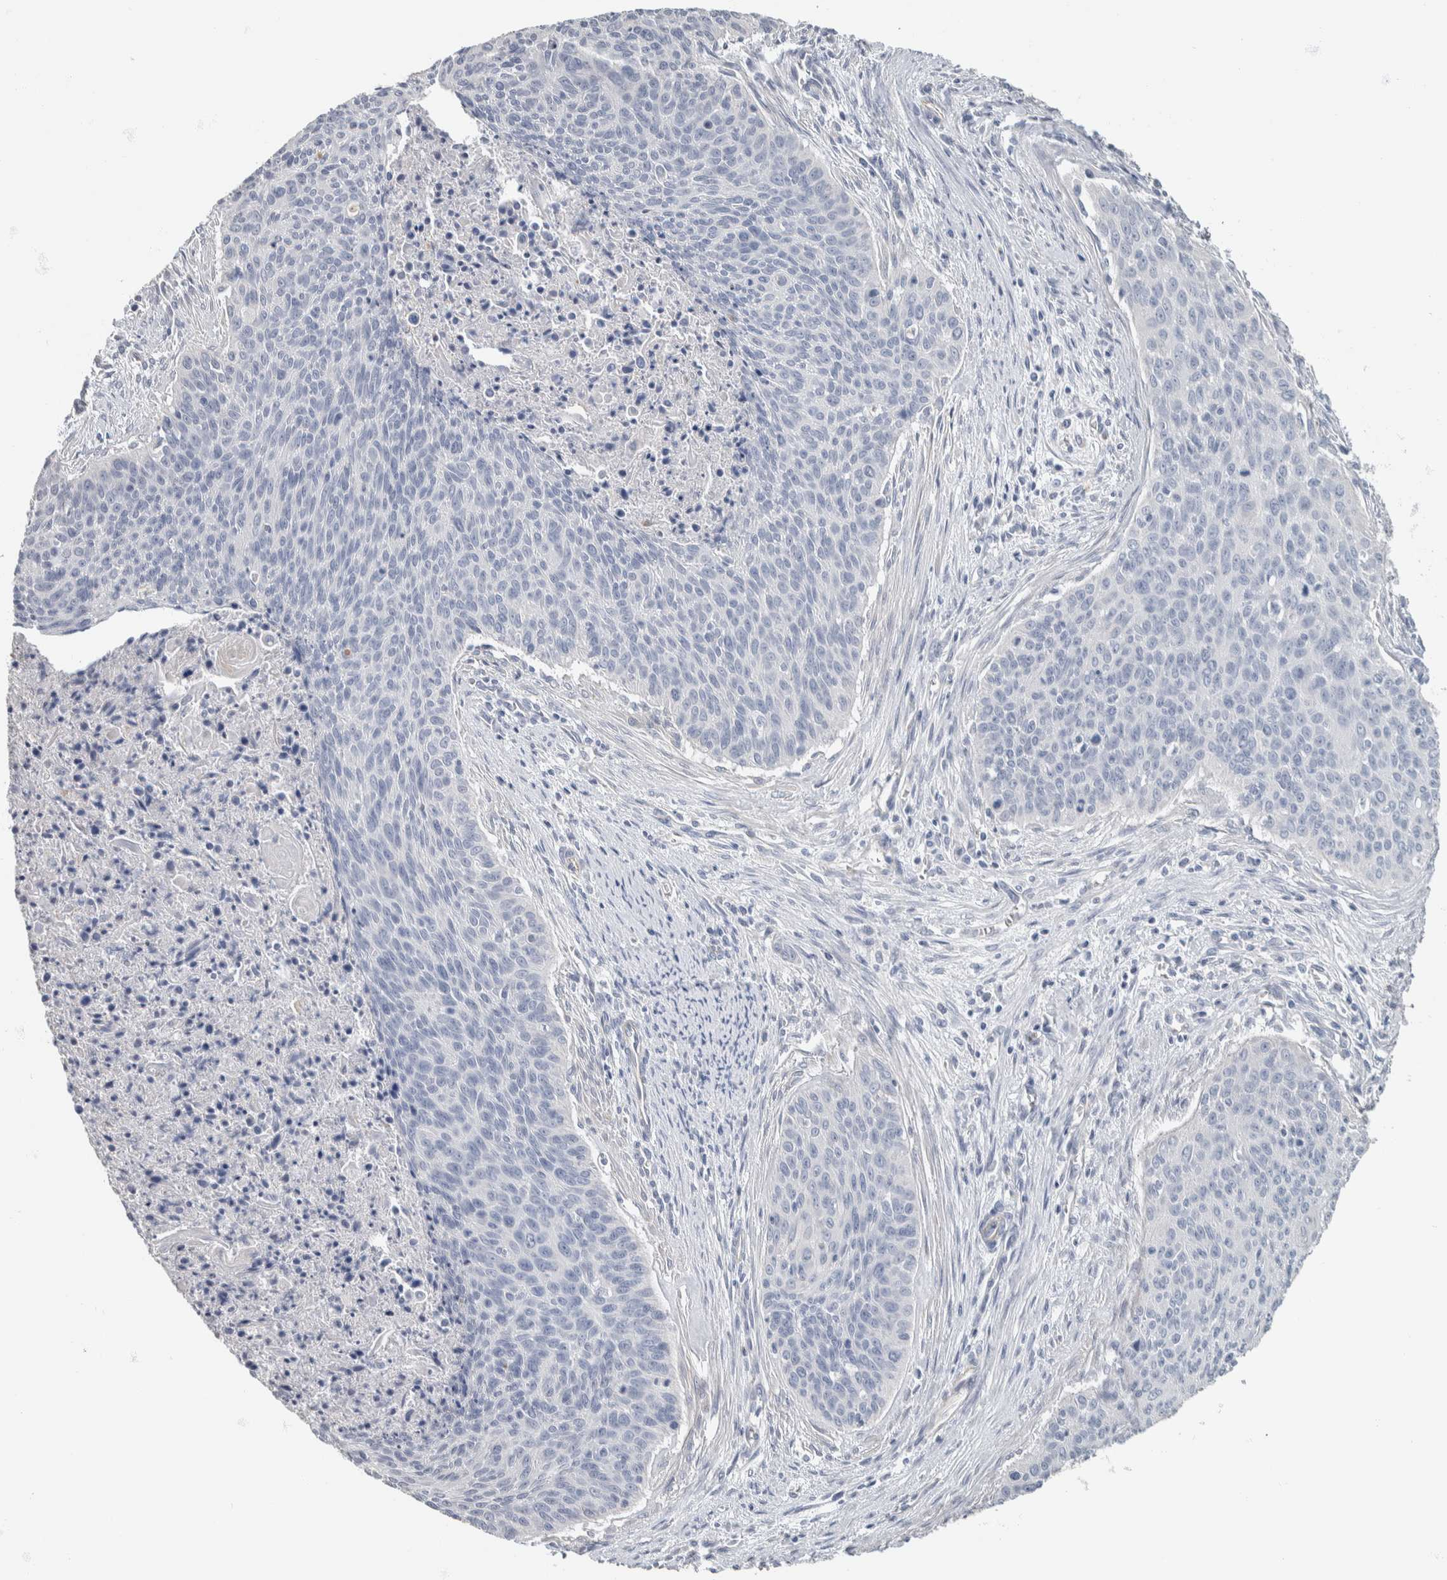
{"staining": {"intensity": "negative", "quantity": "none", "location": "none"}, "tissue": "cervical cancer", "cell_type": "Tumor cells", "image_type": "cancer", "snomed": [{"axis": "morphology", "description": "Squamous cell carcinoma, NOS"}, {"axis": "topography", "description": "Cervix"}], "caption": "Immunohistochemistry (IHC) image of human squamous cell carcinoma (cervical) stained for a protein (brown), which displays no expression in tumor cells.", "gene": "NEFM", "patient": {"sex": "female", "age": 55}}